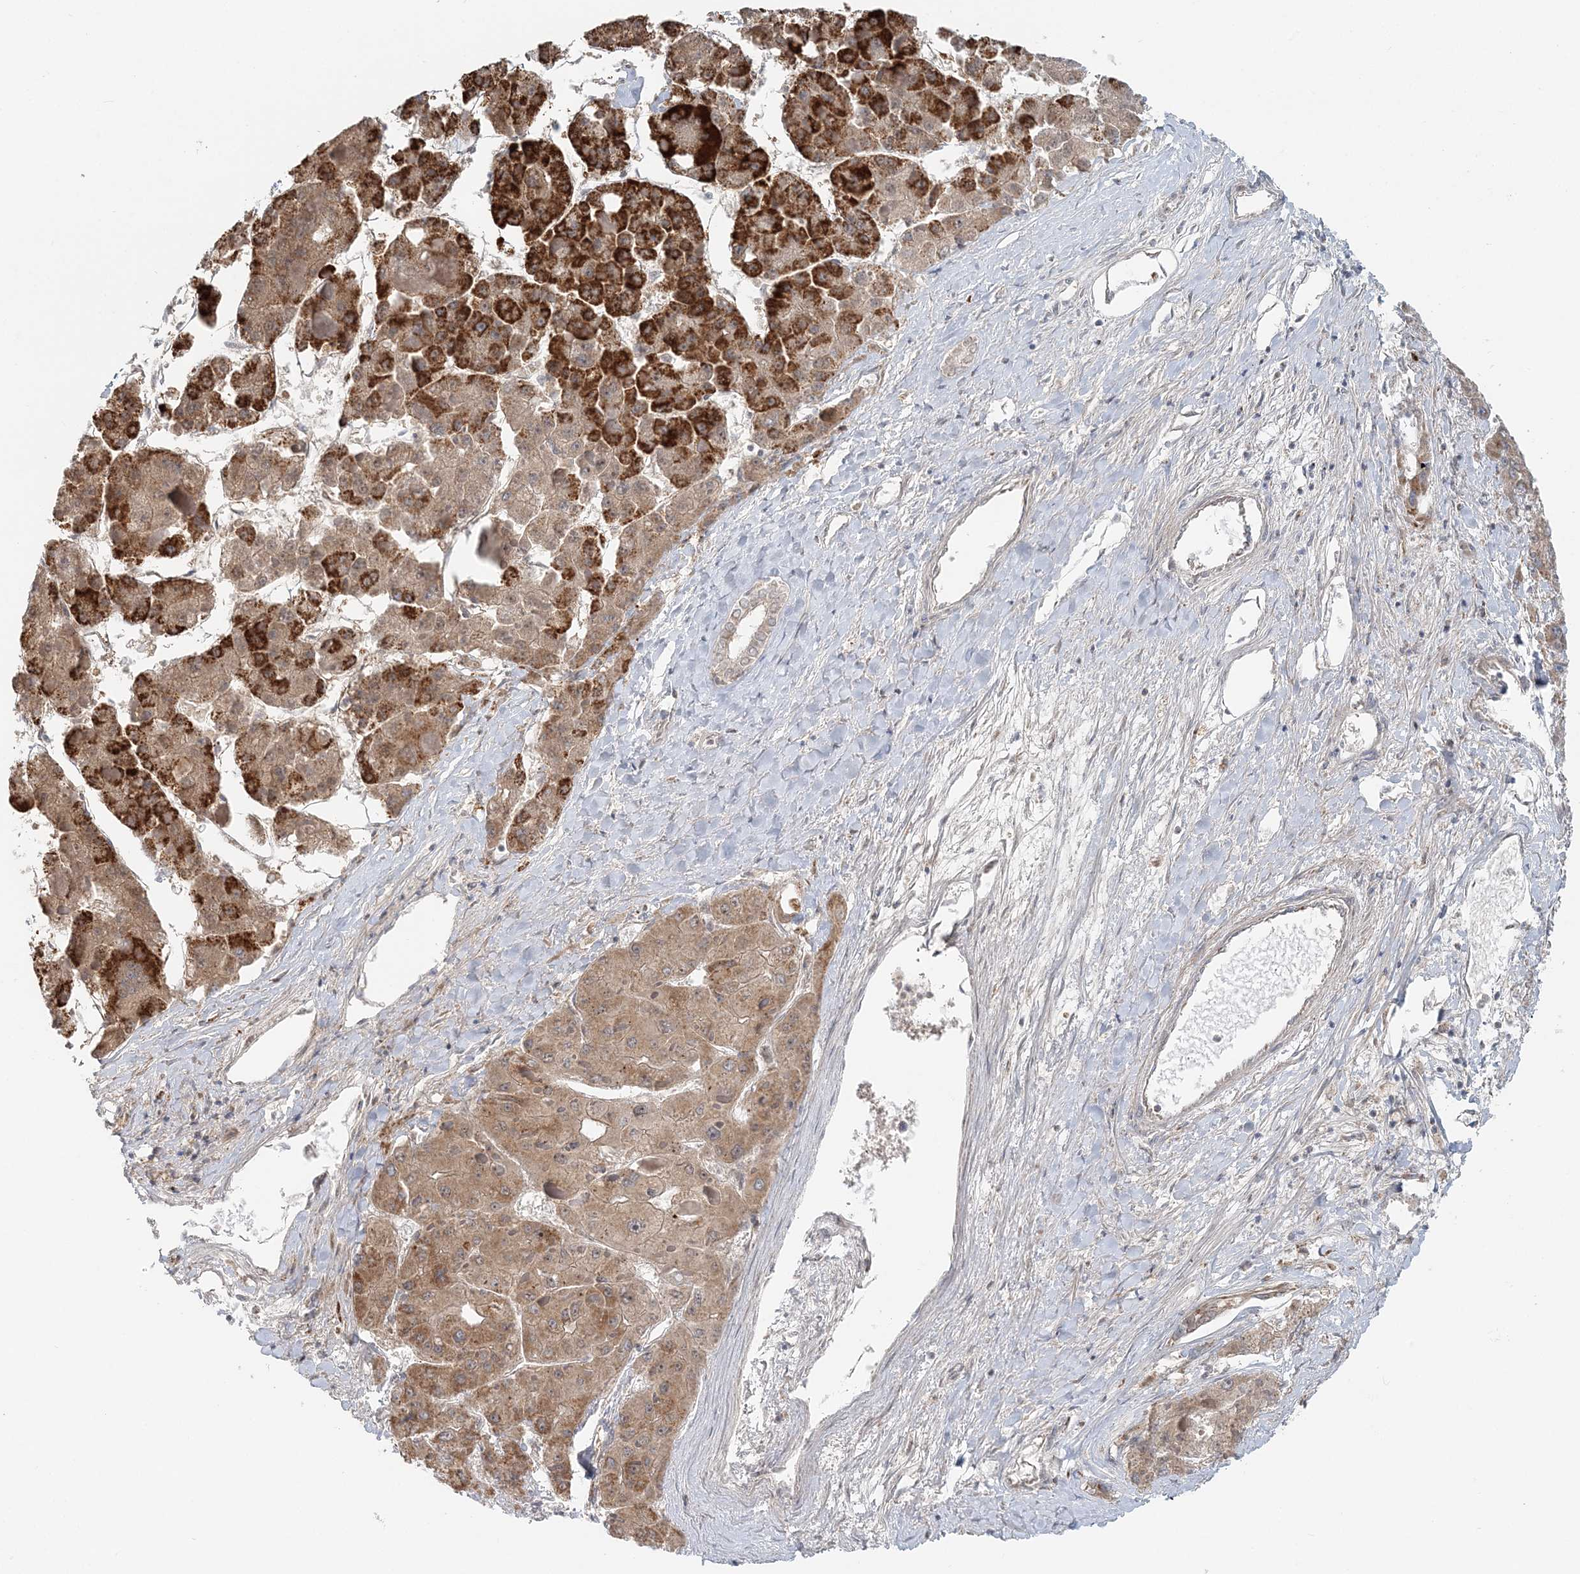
{"staining": {"intensity": "moderate", "quantity": ">75%", "location": "cytoplasmic/membranous"}, "tissue": "liver cancer", "cell_type": "Tumor cells", "image_type": "cancer", "snomed": [{"axis": "morphology", "description": "Carcinoma, Hepatocellular, NOS"}, {"axis": "topography", "description": "Liver"}], "caption": "Immunohistochemical staining of human liver cancer (hepatocellular carcinoma) shows moderate cytoplasmic/membranous protein staining in approximately >75% of tumor cells.", "gene": "RNF150", "patient": {"sex": "female", "age": 73}}